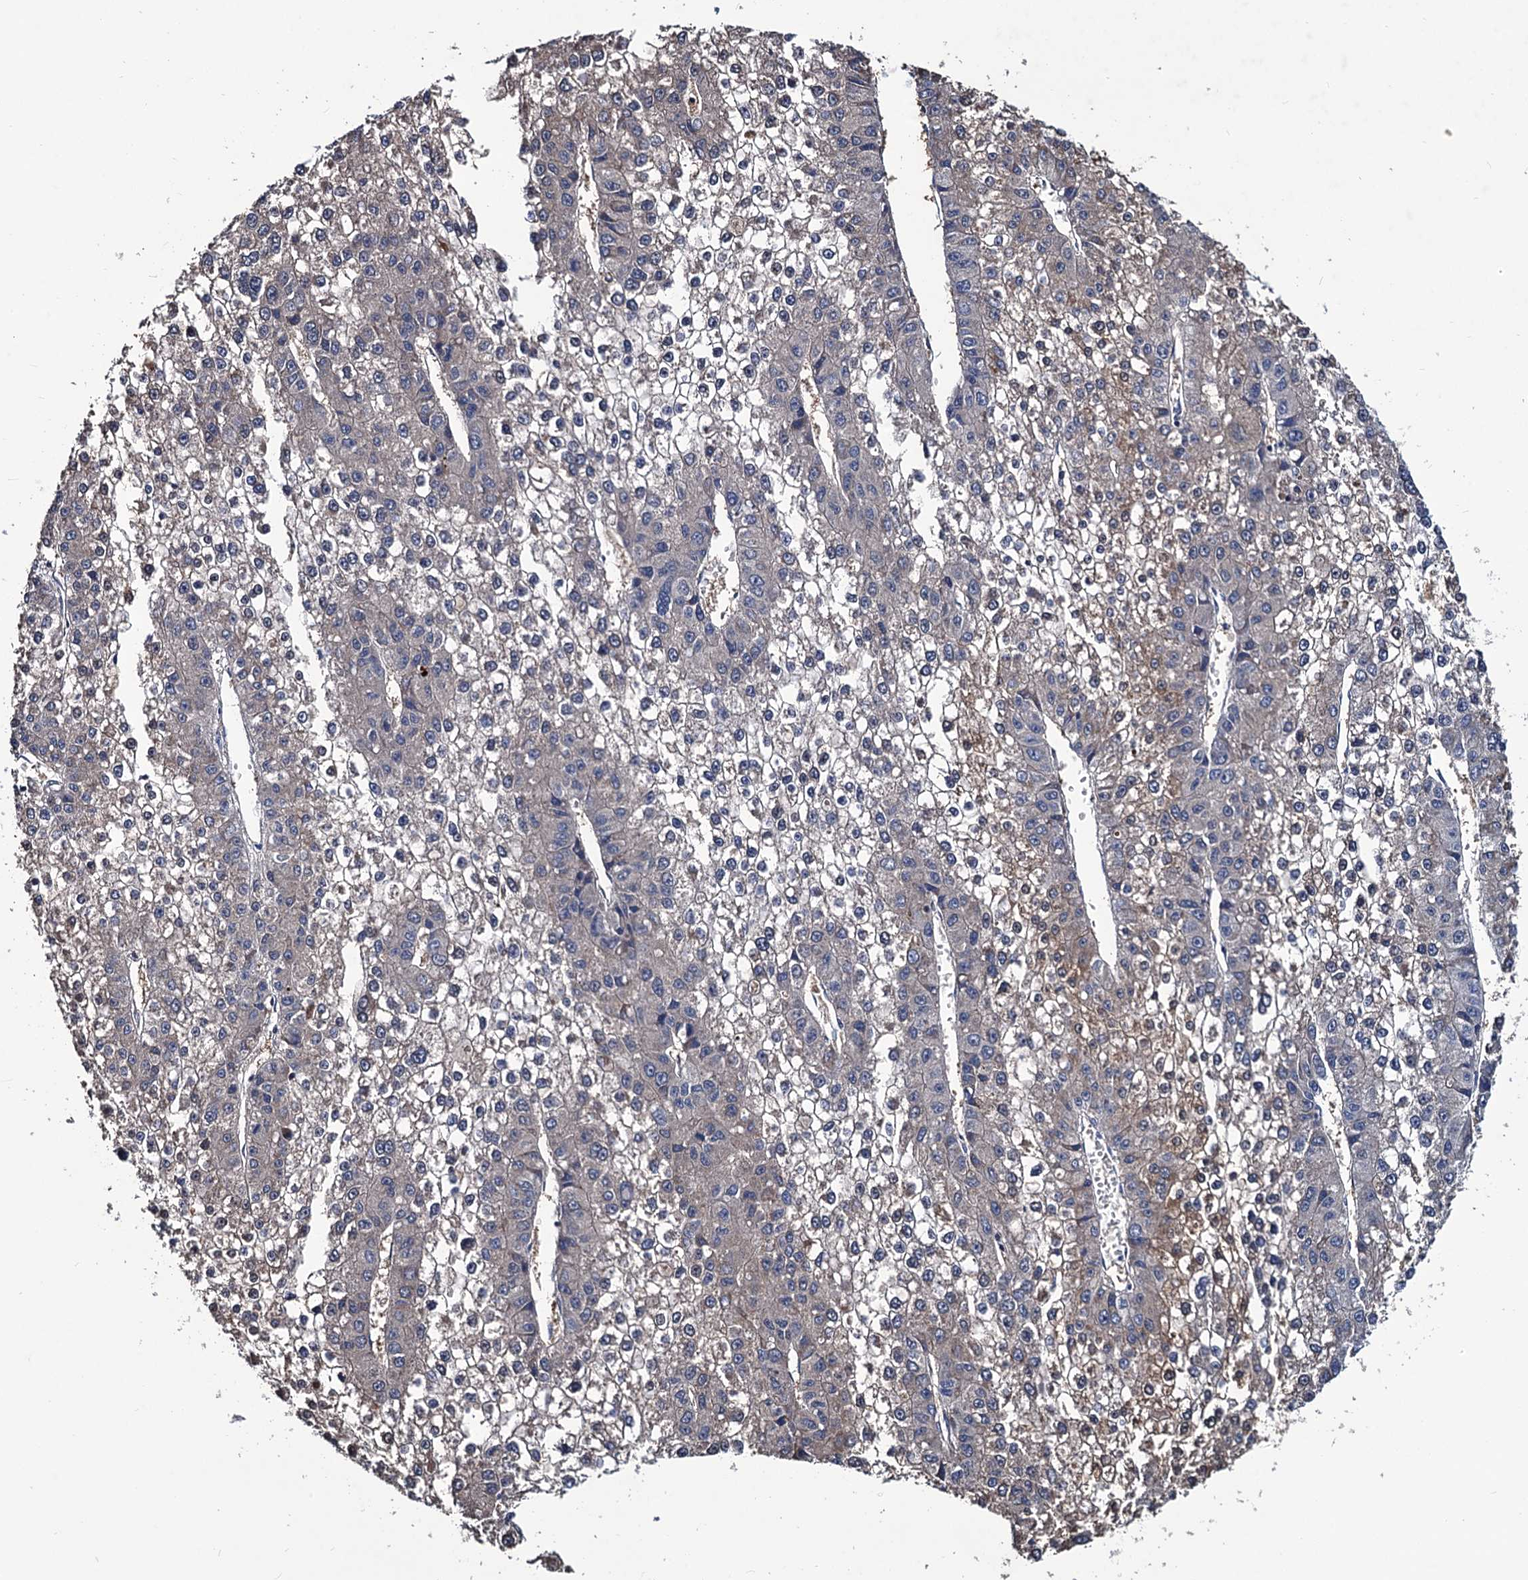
{"staining": {"intensity": "weak", "quantity": "<25%", "location": "cytoplasmic/membranous"}, "tissue": "liver cancer", "cell_type": "Tumor cells", "image_type": "cancer", "snomed": [{"axis": "morphology", "description": "Carcinoma, Hepatocellular, NOS"}, {"axis": "topography", "description": "Liver"}], "caption": "Protein analysis of liver hepatocellular carcinoma shows no significant expression in tumor cells.", "gene": "RTKN2", "patient": {"sex": "female", "age": 73}}